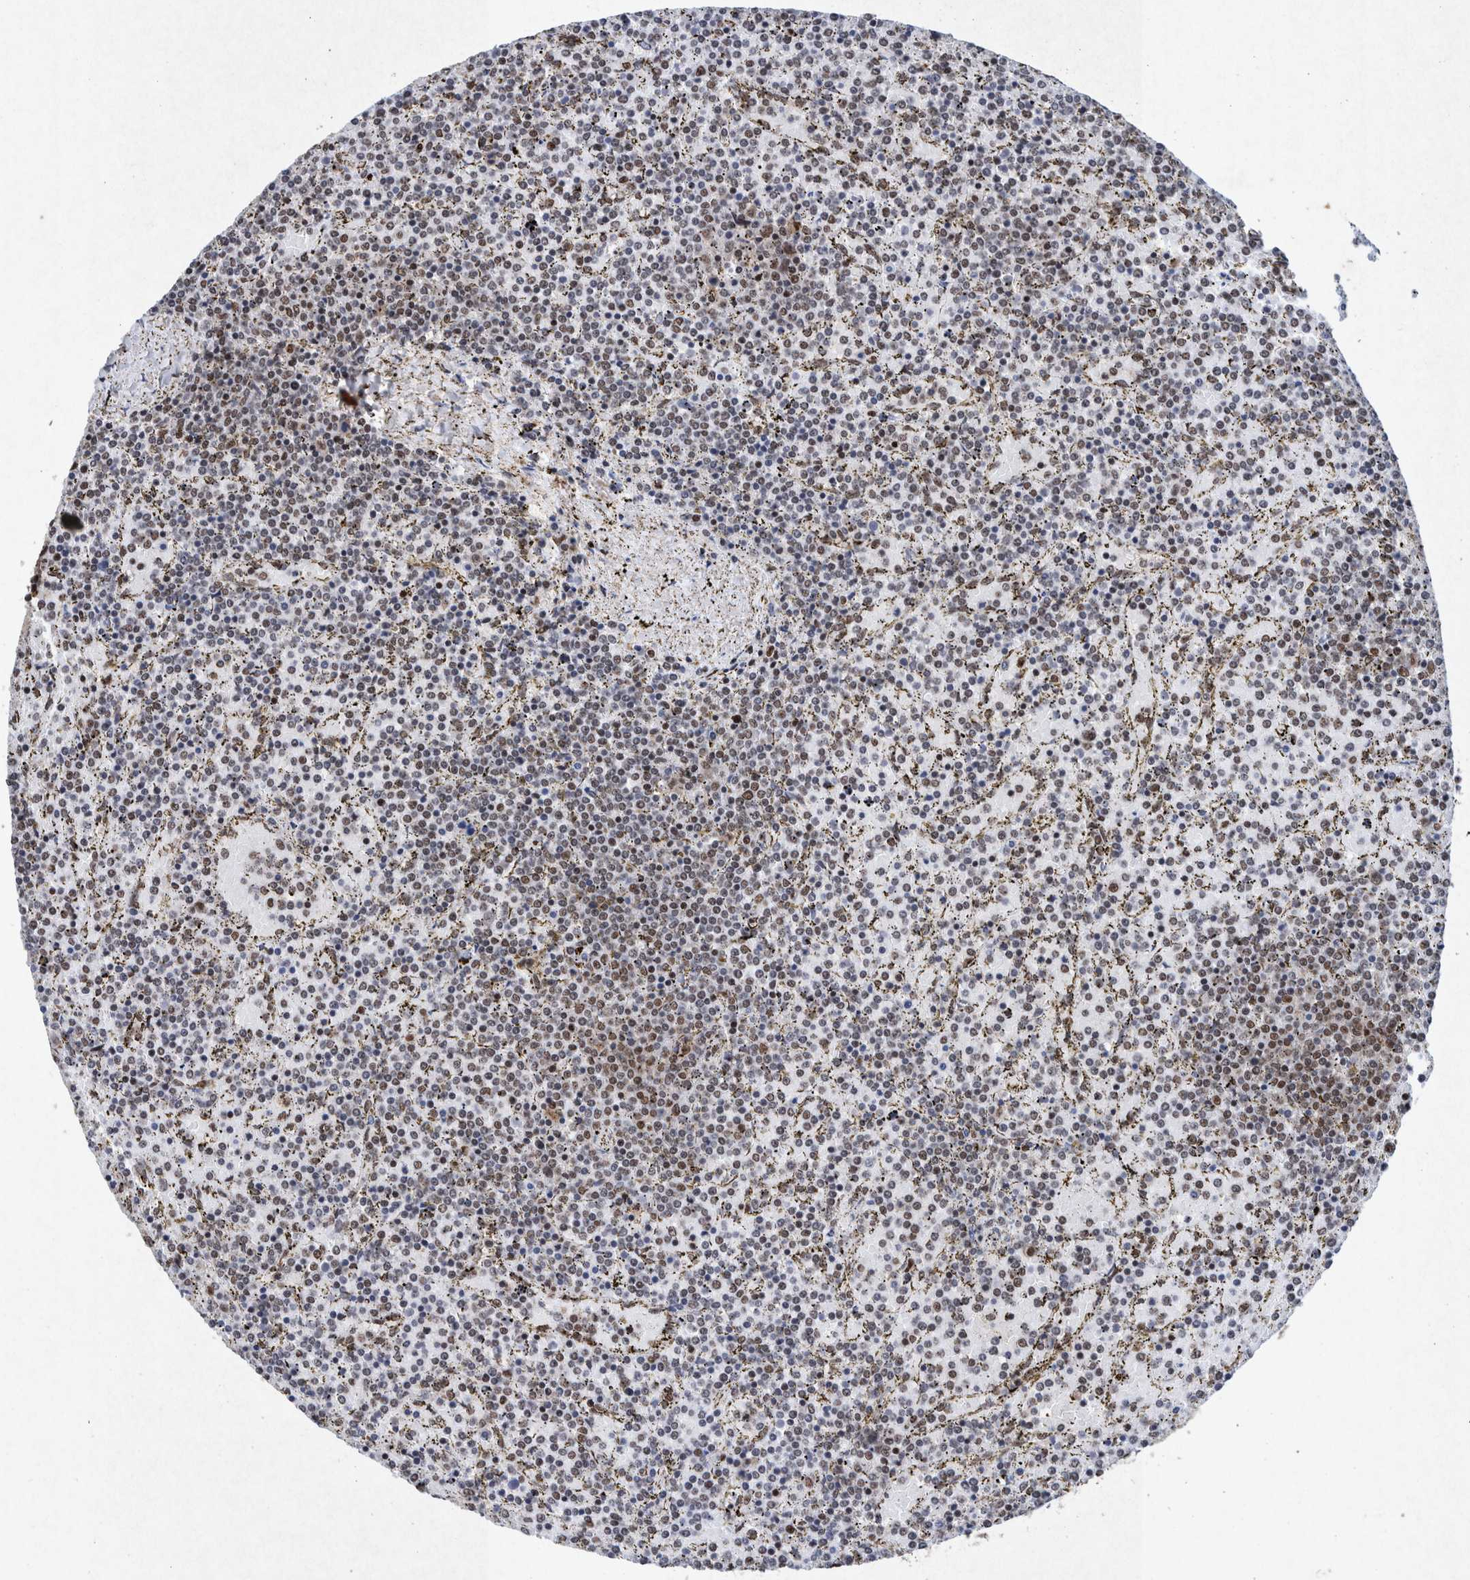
{"staining": {"intensity": "weak", "quantity": "25%-75%", "location": "nuclear"}, "tissue": "lymphoma", "cell_type": "Tumor cells", "image_type": "cancer", "snomed": [{"axis": "morphology", "description": "Malignant lymphoma, non-Hodgkin's type, Low grade"}, {"axis": "topography", "description": "Spleen"}], "caption": "Tumor cells exhibit low levels of weak nuclear staining in about 25%-75% of cells in human lymphoma. The protein of interest is shown in brown color, while the nuclei are stained blue.", "gene": "TAF10", "patient": {"sex": "female", "age": 77}}